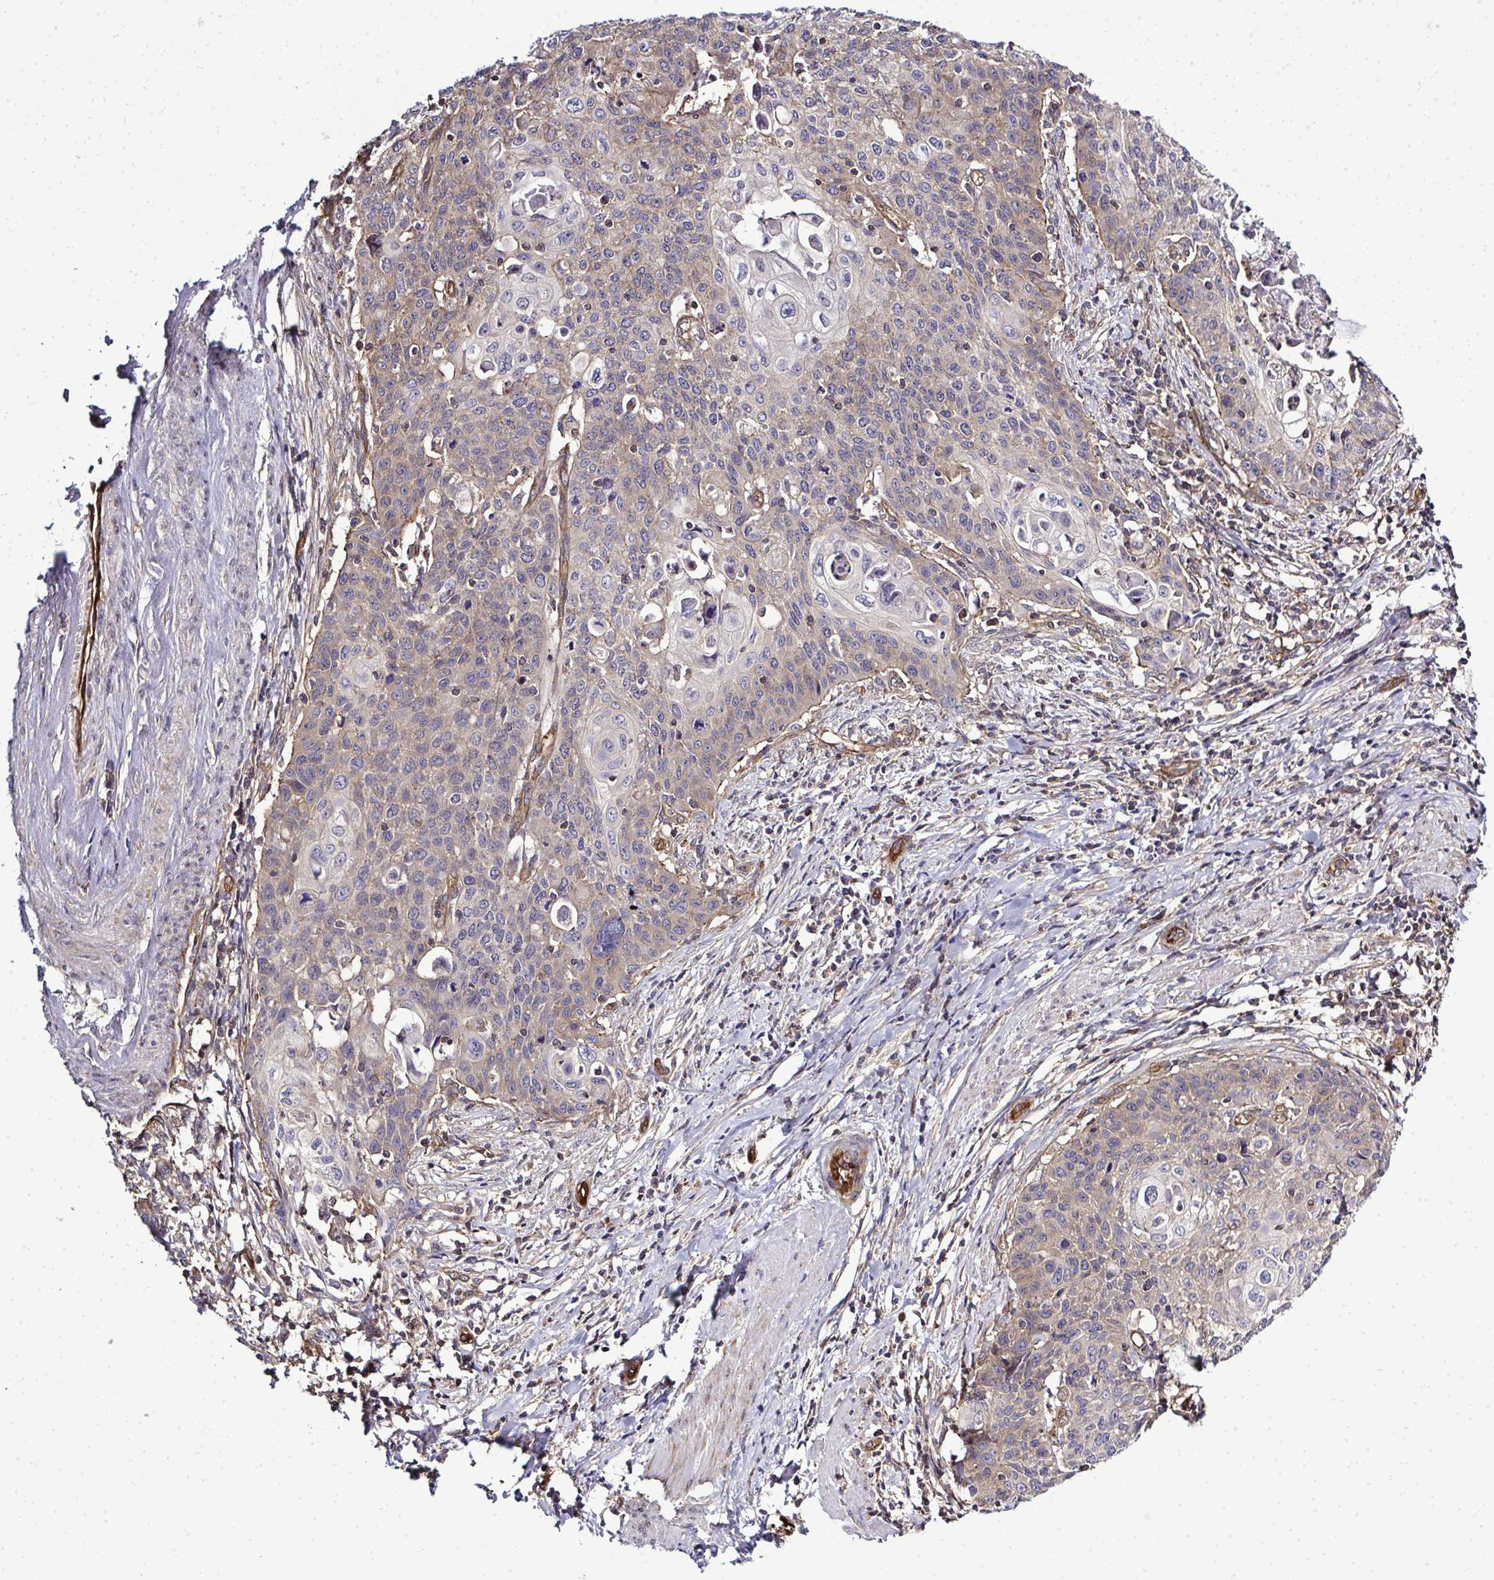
{"staining": {"intensity": "weak", "quantity": ">75%", "location": "cytoplasmic/membranous"}, "tissue": "cervical cancer", "cell_type": "Tumor cells", "image_type": "cancer", "snomed": [{"axis": "morphology", "description": "Squamous cell carcinoma, NOS"}, {"axis": "topography", "description": "Cervix"}], "caption": "Squamous cell carcinoma (cervical) stained for a protein (brown) reveals weak cytoplasmic/membranous positive positivity in approximately >75% of tumor cells.", "gene": "FUT10", "patient": {"sex": "female", "age": 65}}